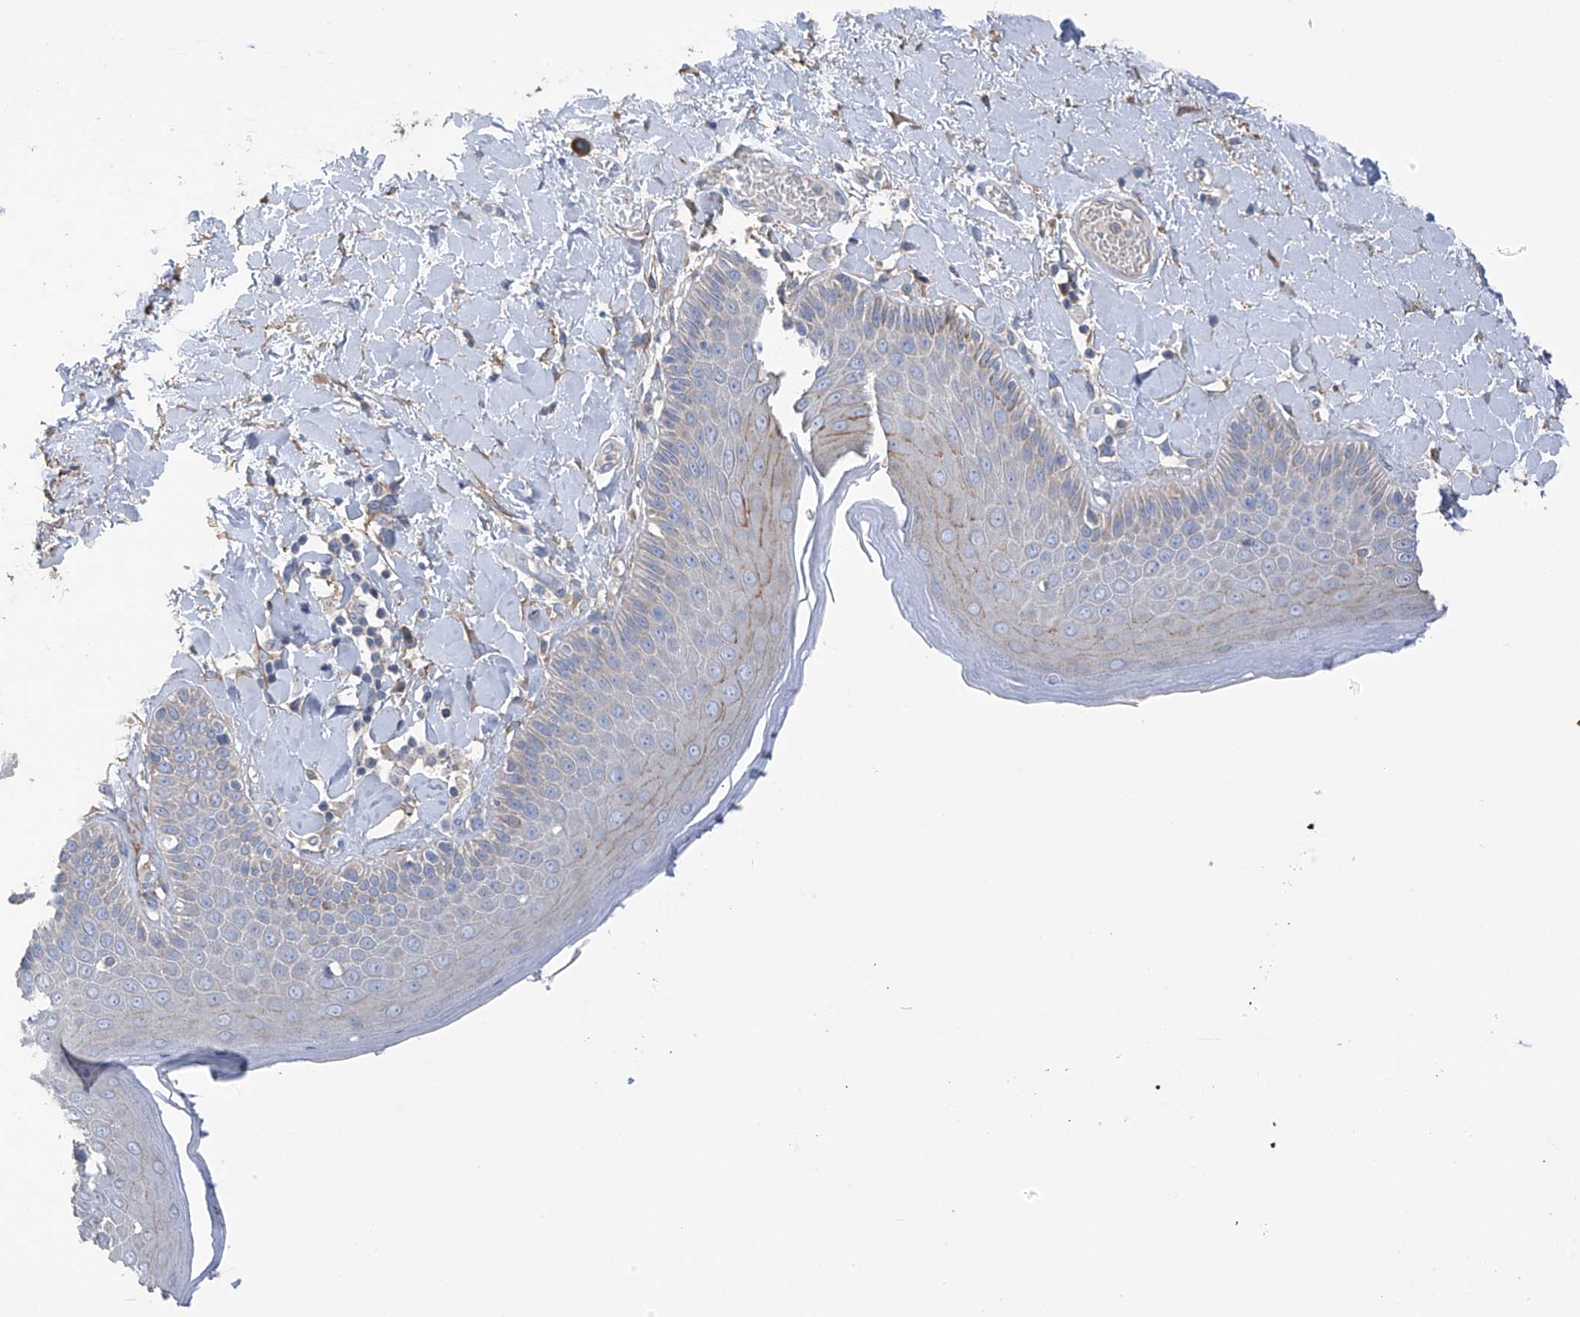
{"staining": {"intensity": "weak", "quantity": "<25%", "location": "cytoplasmic/membranous"}, "tissue": "skin", "cell_type": "Epidermal cells", "image_type": "normal", "snomed": [{"axis": "morphology", "description": "Normal tissue, NOS"}, {"axis": "topography", "description": "Anal"}], "caption": "Human skin stained for a protein using immunohistochemistry displays no staining in epidermal cells.", "gene": "GALNTL6", "patient": {"sex": "male", "age": 69}}